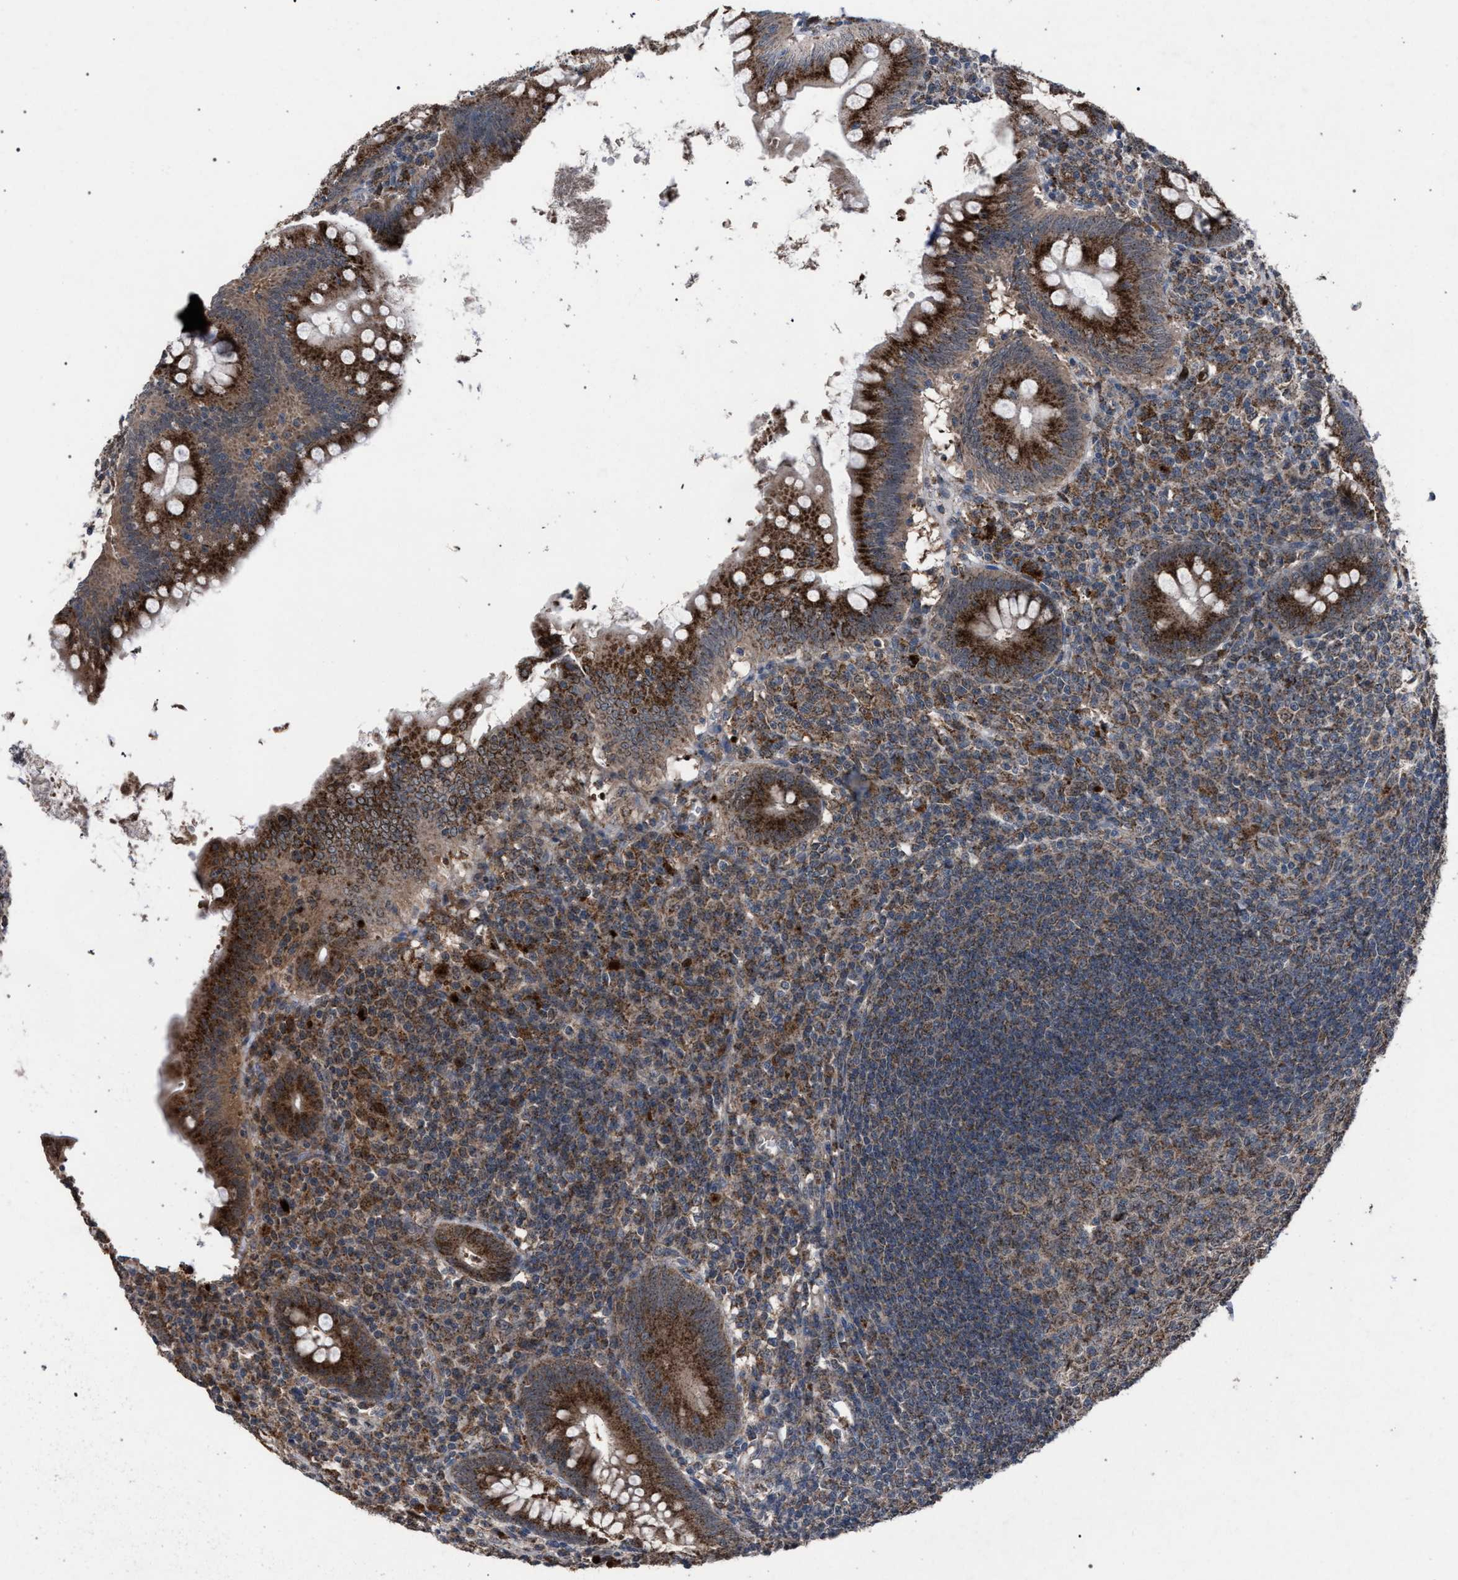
{"staining": {"intensity": "strong", "quantity": ">75%", "location": "cytoplasmic/membranous"}, "tissue": "appendix", "cell_type": "Glandular cells", "image_type": "normal", "snomed": [{"axis": "morphology", "description": "Normal tissue, NOS"}, {"axis": "topography", "description": "Appendix"}], "caption": "A high amount of strong cytoplasmic/membranous positivity is seen in approximately >75% of glandular cells in normal appendix.", "gene": "HSD17B4", "patient": {"sex": "male", "age": 56}}